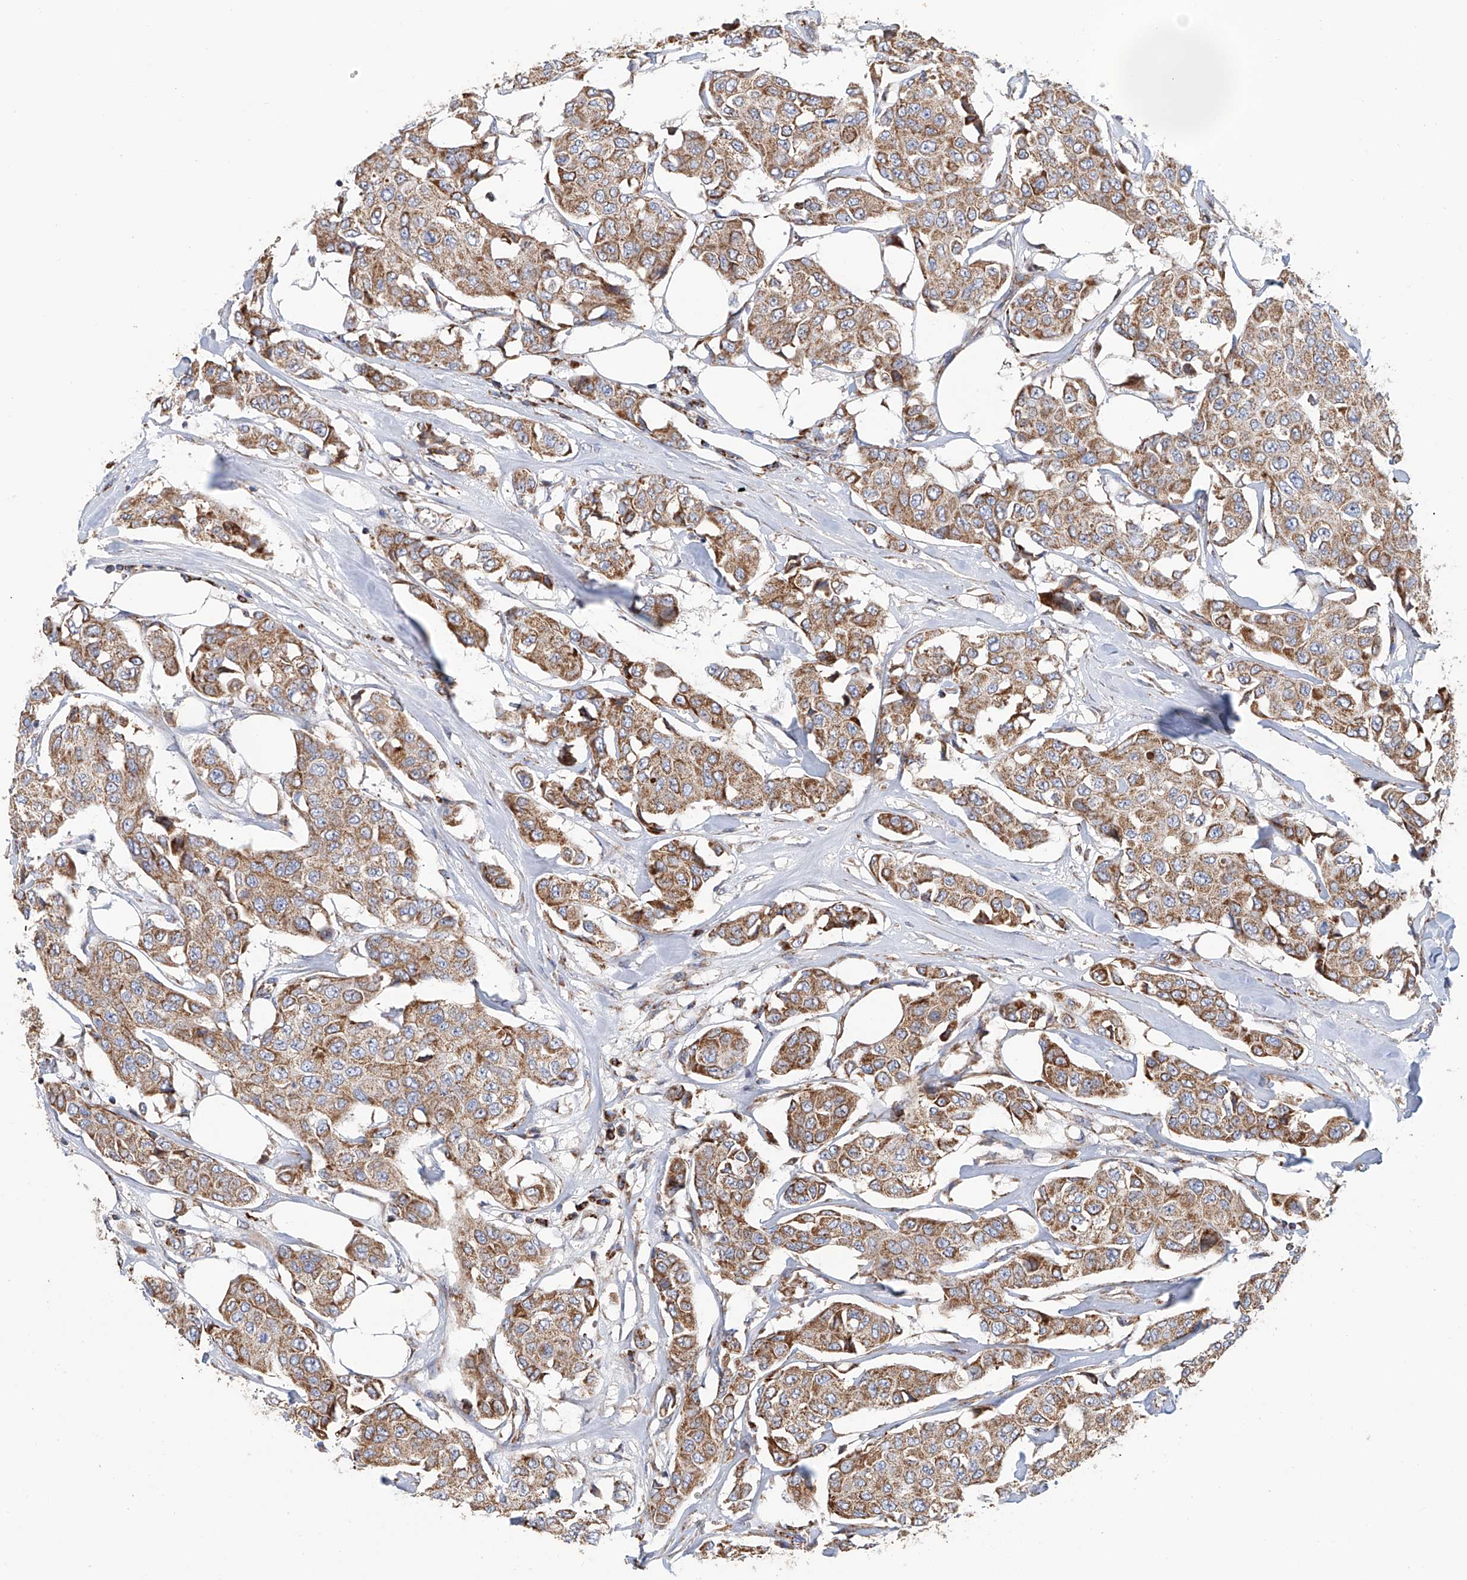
{"staining": {"intensity": "moderate", "quantity": ">75%", "location": "cytoplasmic/membranous"}, "tissue": "breast cancer", "cell_type": "Tumor cells", "image_type": "cancer", "snomed": [{"axis": "morphology", "description": "Duct carcinoma"}, {"axis": "topography", "description": "Breast"}], "caption": "Brown immunohistochemical staining in human breast cancer demonstrates moderate cytoplasmic/membranous positivity in approximately >75% of tumor cells. (DAB (3,3'-diaminobenzidine) IHC, brown staining for protein, blue staining for nuclei).", "gene": "MCL1", "patient": {"sex": "female", "age": 80}}